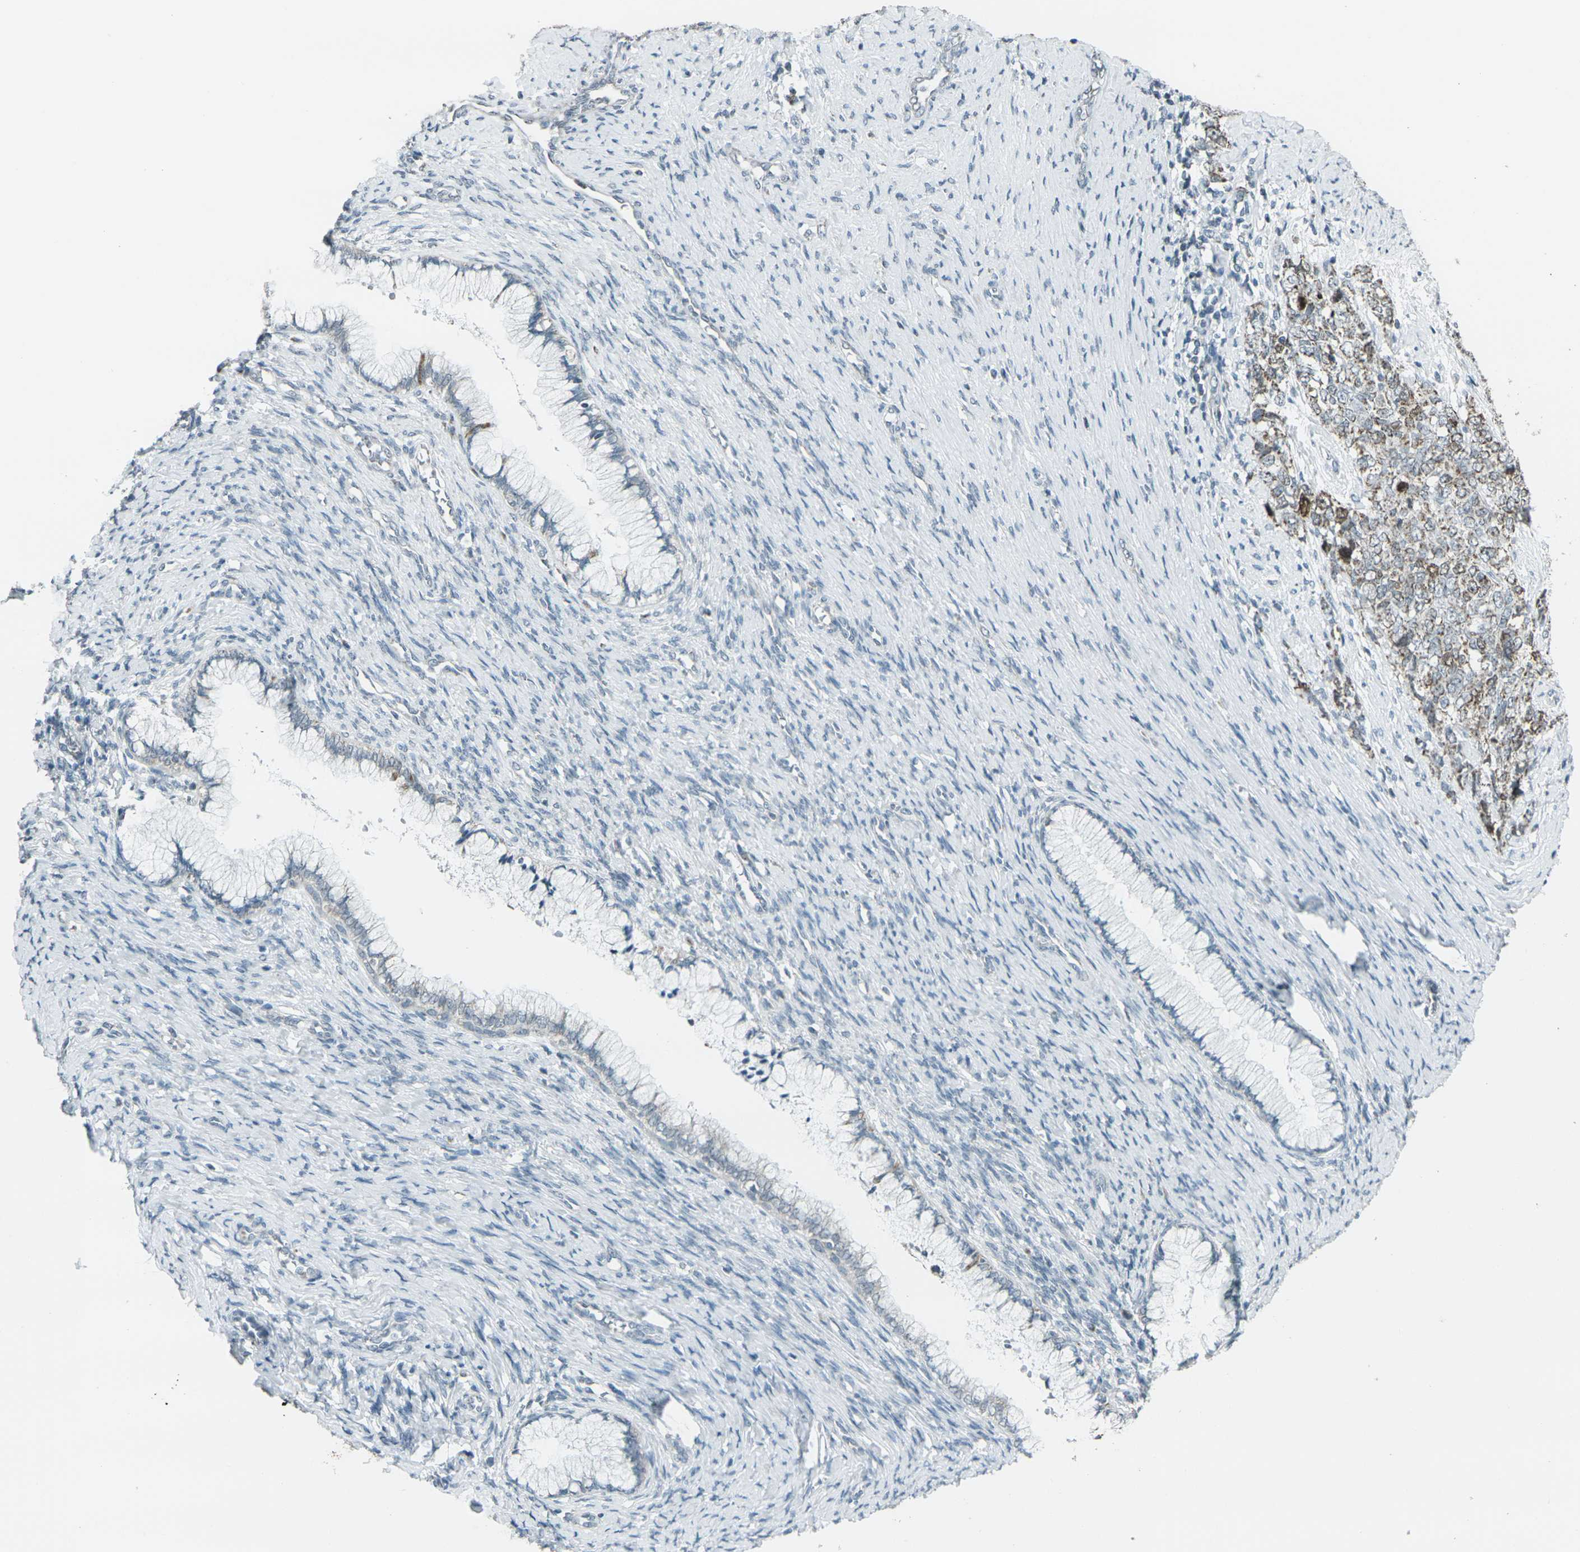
{"staining": {"intensity": "moderate", "quantity": "25%-75%", "location": "cytoplasmic/membranous,nuclear"}, "tissue": "cervical cancer", "cell_type": "Tumor cells", "image_type": "cancer", "snomed": [{"axis": "morphology", "description": "Squamous cell carcinoma, NOS"}, {"axis": "topography", "description": "Cervix"}], "caption": "Human cervical cancer (squamous cell carcinoma) stained for a protein (brown) reveals moderate cytoplasmic/membranous and nuclear positive positivity in about 25%-75% of tumor cells.", "gene": "H2BC1", "patient": {"sex": "female", "age": 63}}